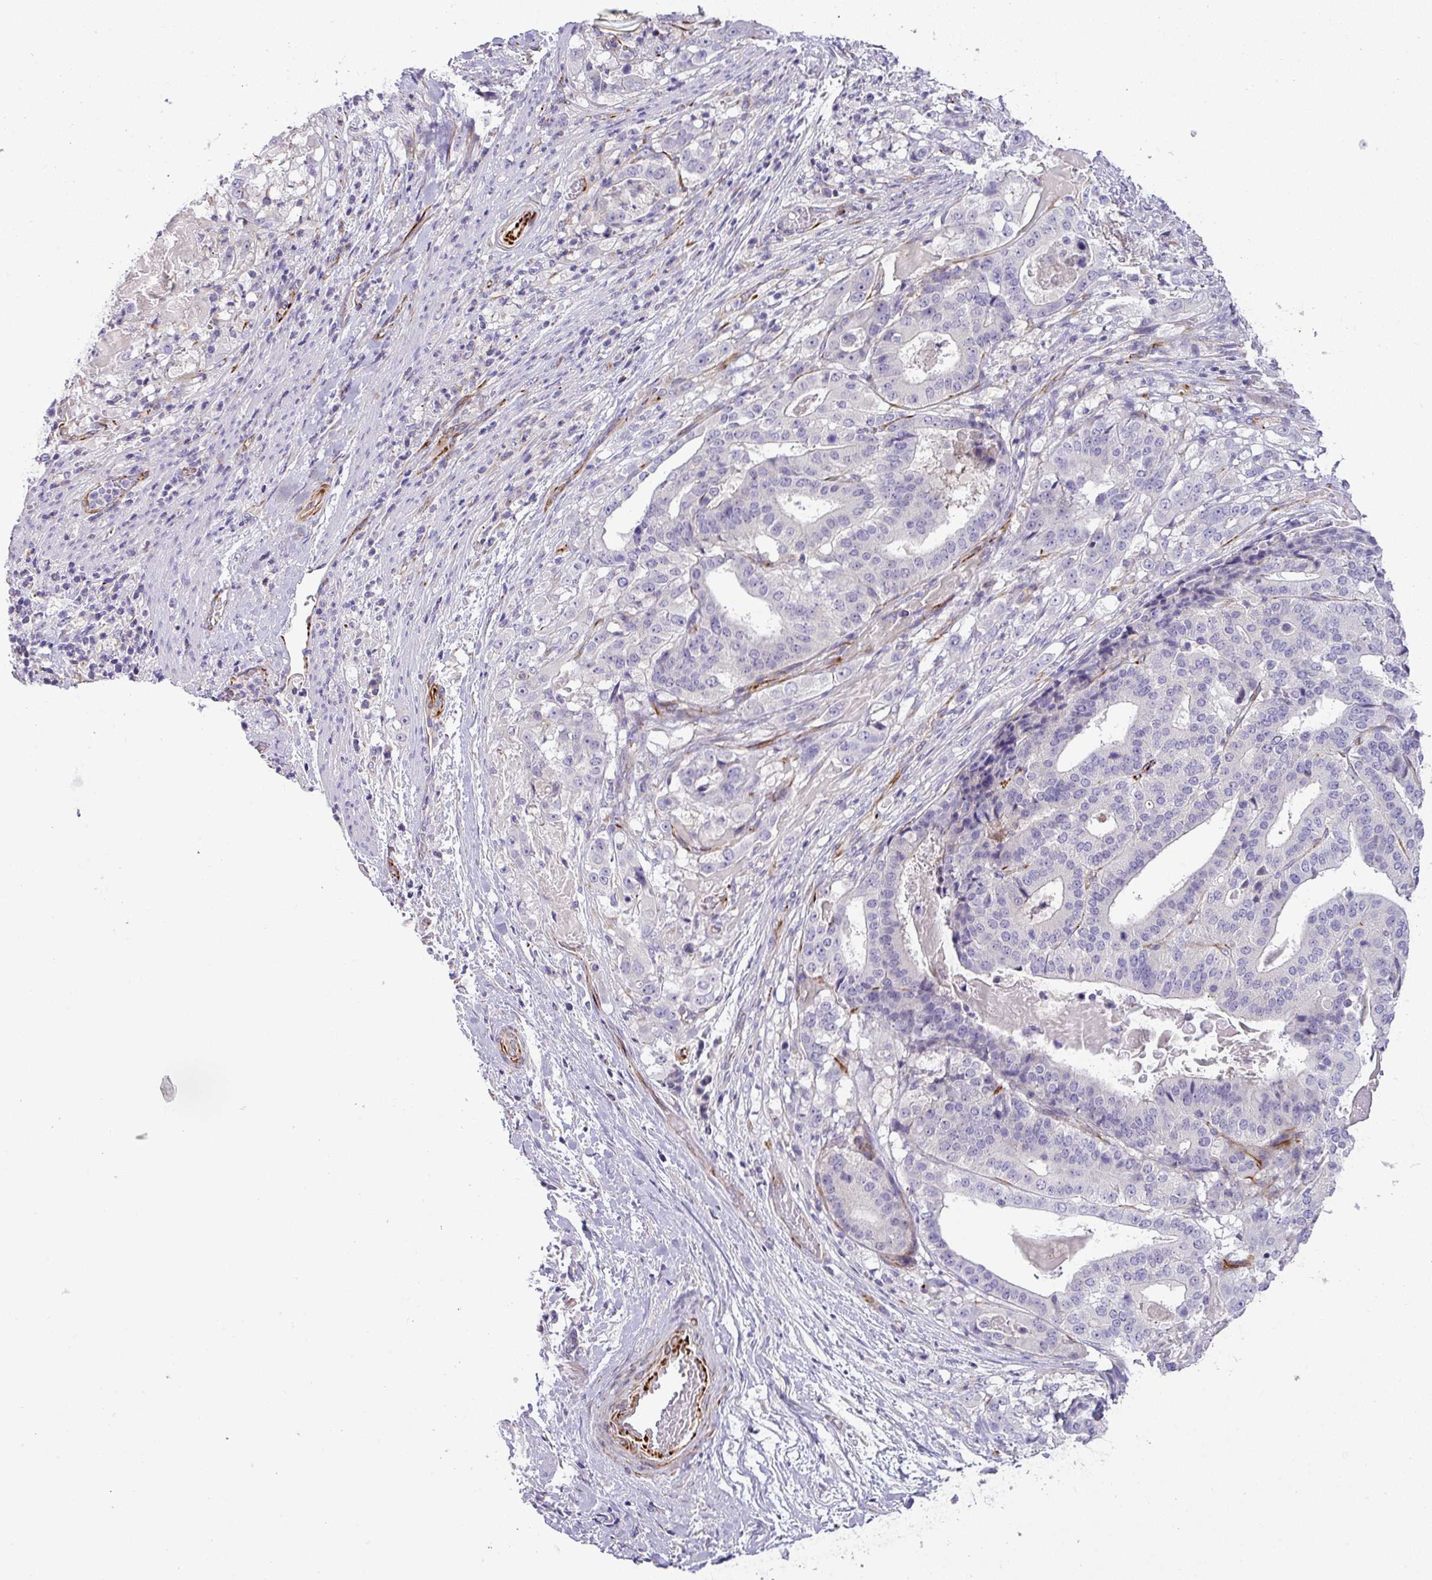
{"staining": {"intensity": "negative", "quantity": "none", "location": "none"}, "tissue": "stomach cancer", "cell_type": "Tumor cells", "image_type": "cancer", "snomed": [{"axis": "morphology", "description": "Adenocarcinoma, NOS"}, {"axis": "topography", "description": "Stomach"}], "caption": "Immunohistochemistry (IHC) image of neoplastic tissue: human stomach cancer stained with DAB (3,3'-diaminobenzidine) demonstrates no significant protein positivity in tumor cells.", "gene": "ENSG00000273748", "patient": {"sex": "male", "age": 48}}